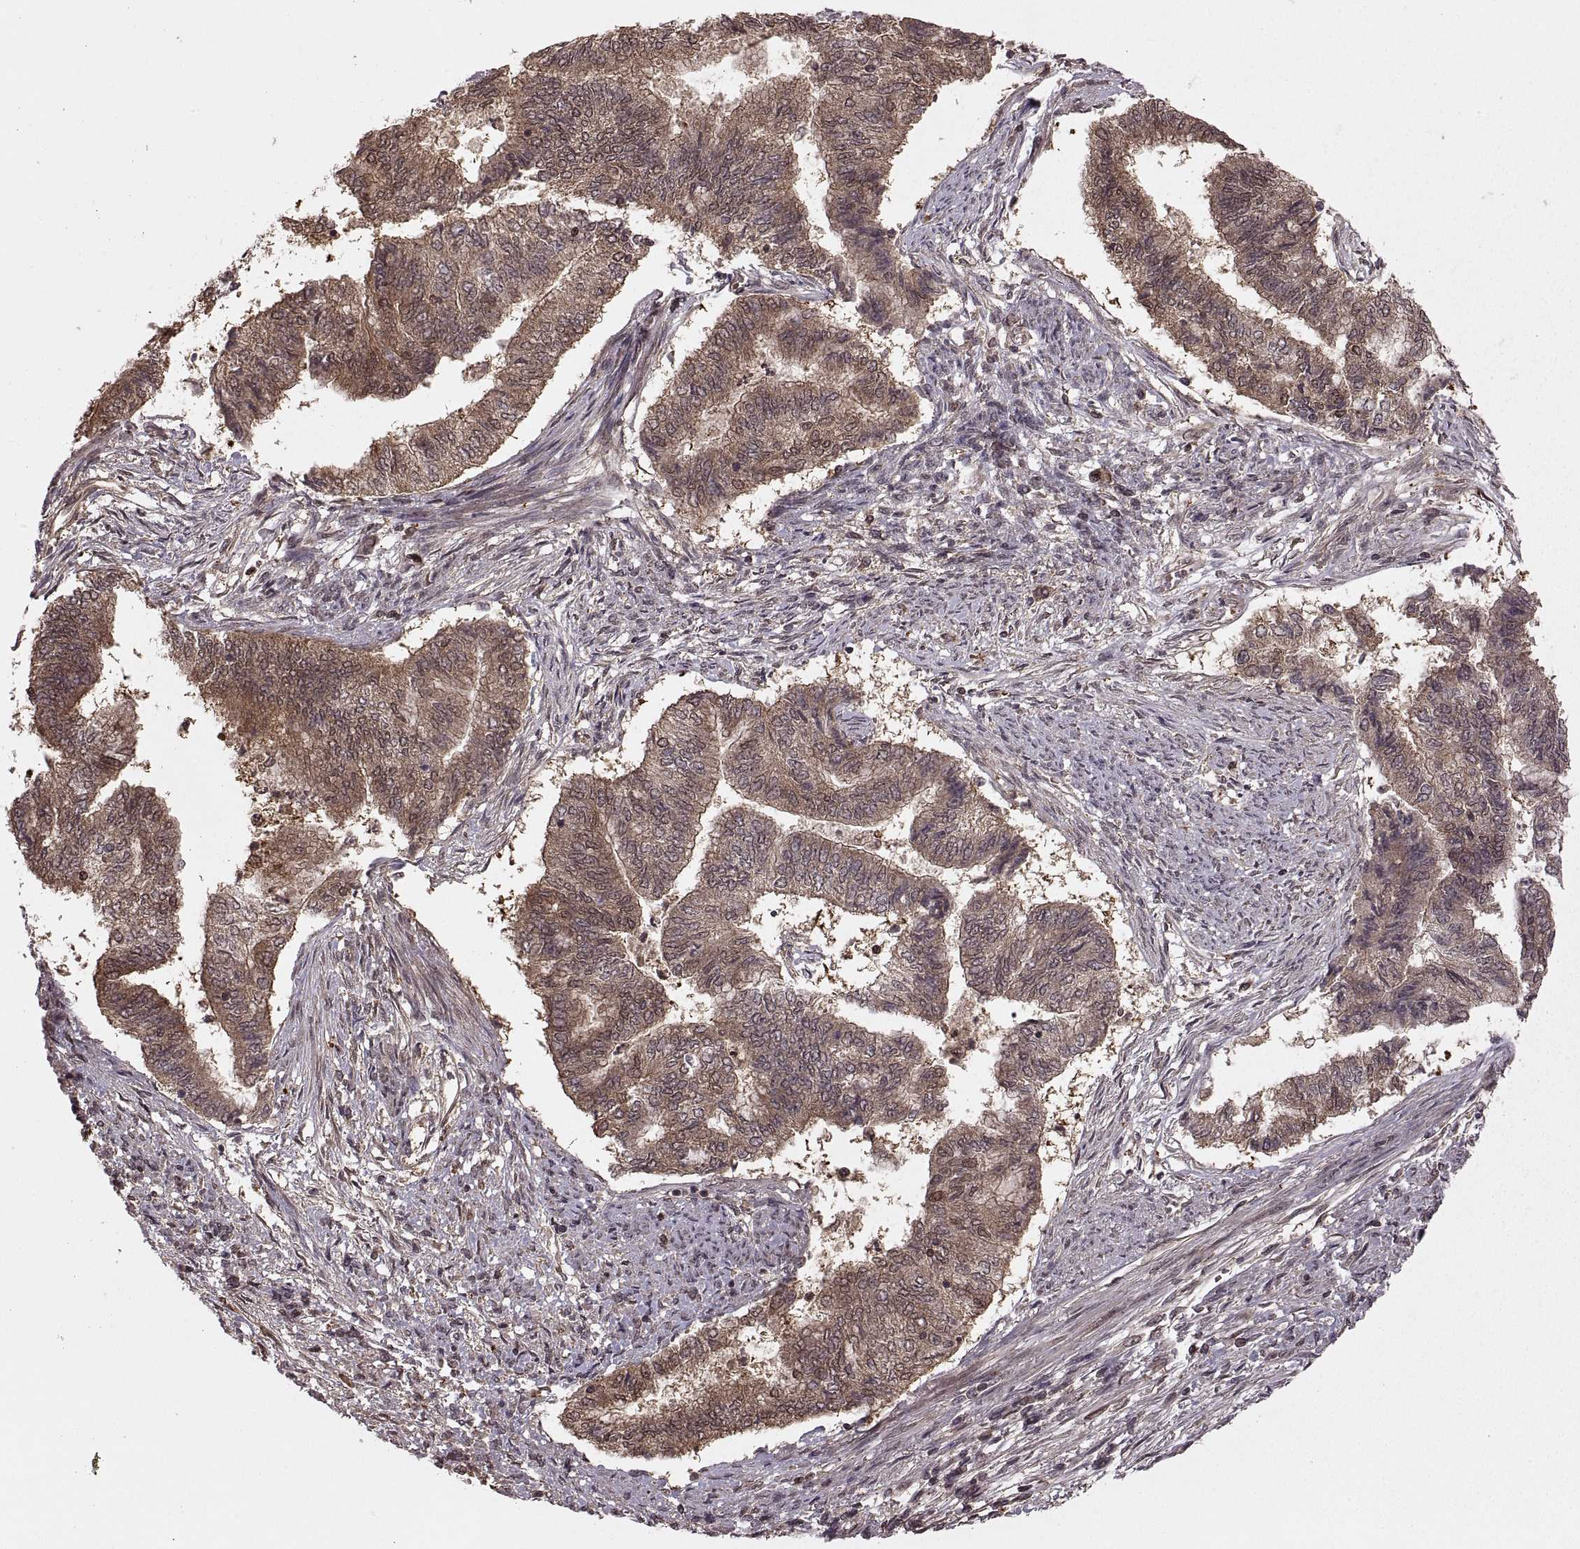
{"staining": {"intensity": "moderate", "quantity": ">75%", "location": "cytoplasmic/membranous"}, "tissue": "endometrial cancer", "cell_type": "Tumor cells", "image_type": "cancer", "snomed": [{"axis": "morphology", "description": "Adenocarcinoma, NOS"}, {"axis": "topography", "description": "Endometrium"}], "caption": "DAB (3,3'-diaminobenzidine) immunohistochemical staining of adenocarcinoma (endometrial) demonstrates moderate cytoplasmic/membranous protein positivity in approximately >75% of tumor cells.", "gene": "DEDD", "patient": {"sex": "female", "age": 65}}